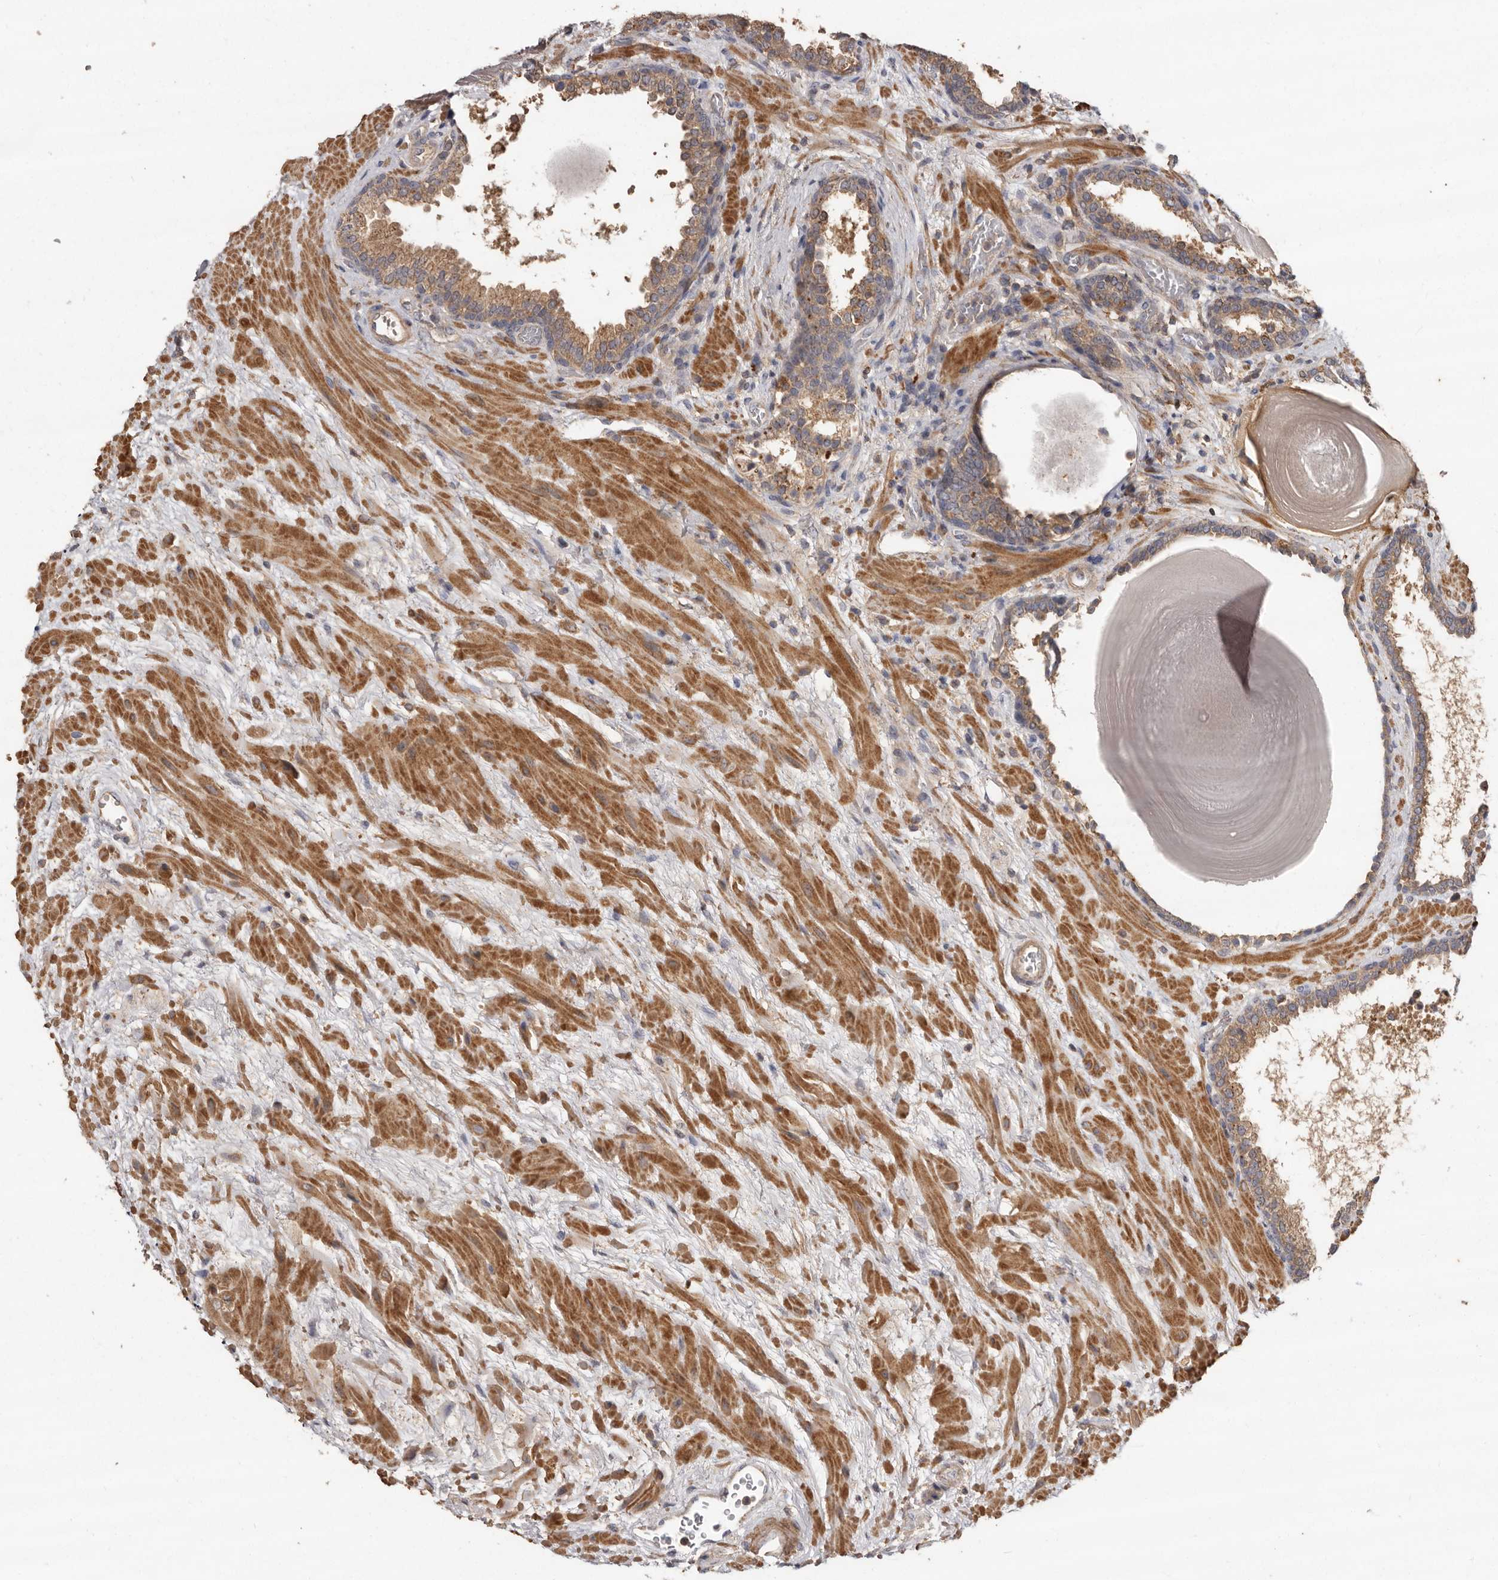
{"staining": {"intensity": "moderate", "quantity": ">75%", "location": "cytoplasmic/membranous"}, "tissue": "prostate", "cell_type": "Glandular cells", "image_type": "normal", "snomed": [{"axis": "morphology", "description": "Normal tissue, NOS"}, {"axis": "topography", "description": "Prostate"}], "caption": "Prostate stained with DAB (3,3'-diaminobenzidine) IHC exhibits medium levels of moderate cytoplasmic/membranous expression in about >75% of glandular cells. (brown staining indicates protein expression, while blue staining denotes nuclei).", "gene": "RWDD1", "patient": {"sex": "male", "age": 48}}